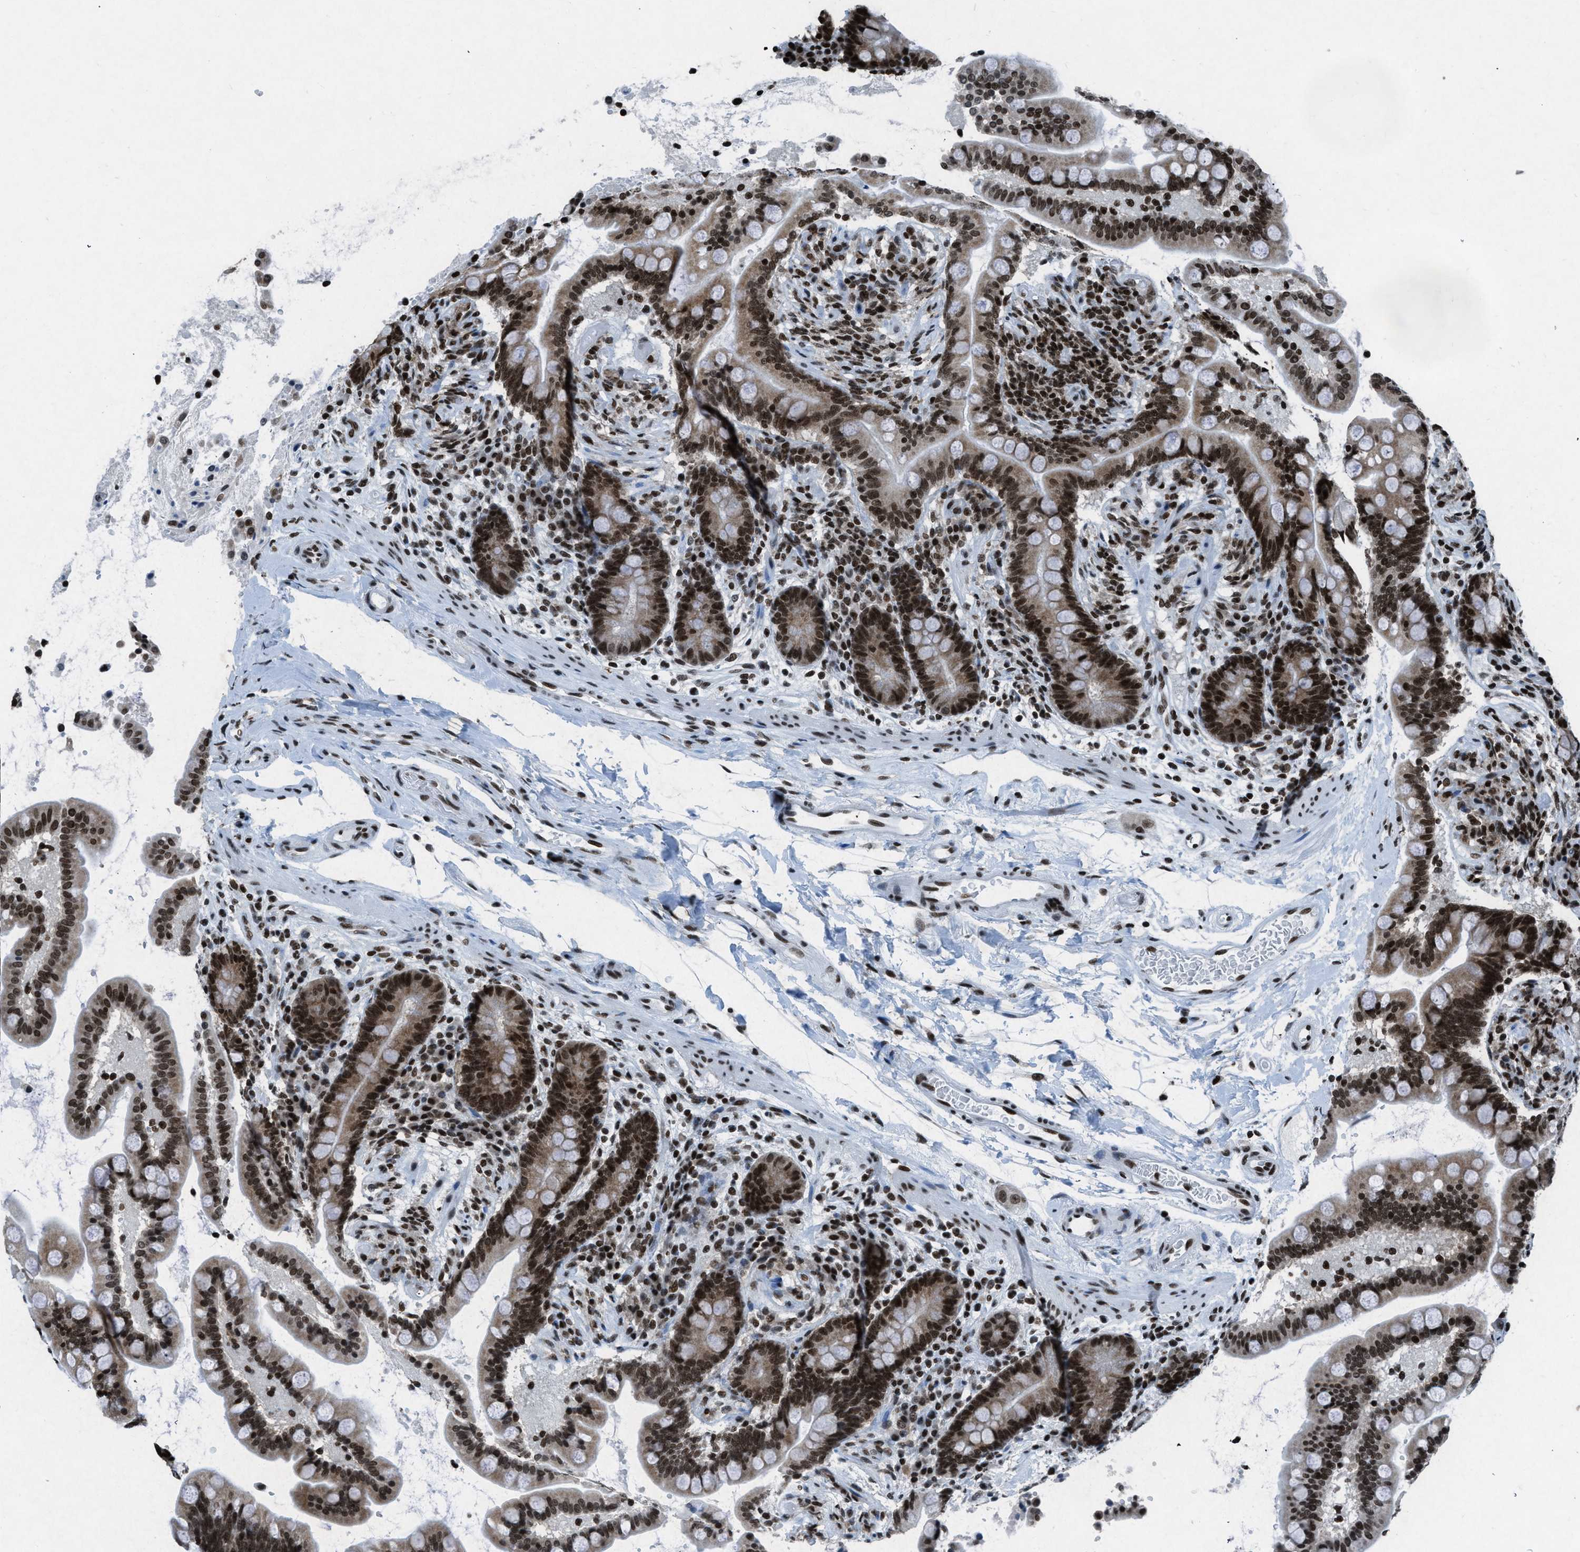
{"staining": {"intensity": "strong", "quantity": ">75%", "location": "nuclear"}, "tissue": "colon", "cell_type": "Endothelial cells", "image_type": "normal", "snomed": [{"axis": "morphology", "description": "Normal tissue, NOS"}, {"axis": "topography", "description": "Colon"}], "caption": "Immunohistochemical staining of unremarkable colon exhibits >75% levels of strong nuclear protein staining in approximately >75% of endothelial cells.", "gene": "NXF1", "patient": {"sex": "male", "age": 73}}